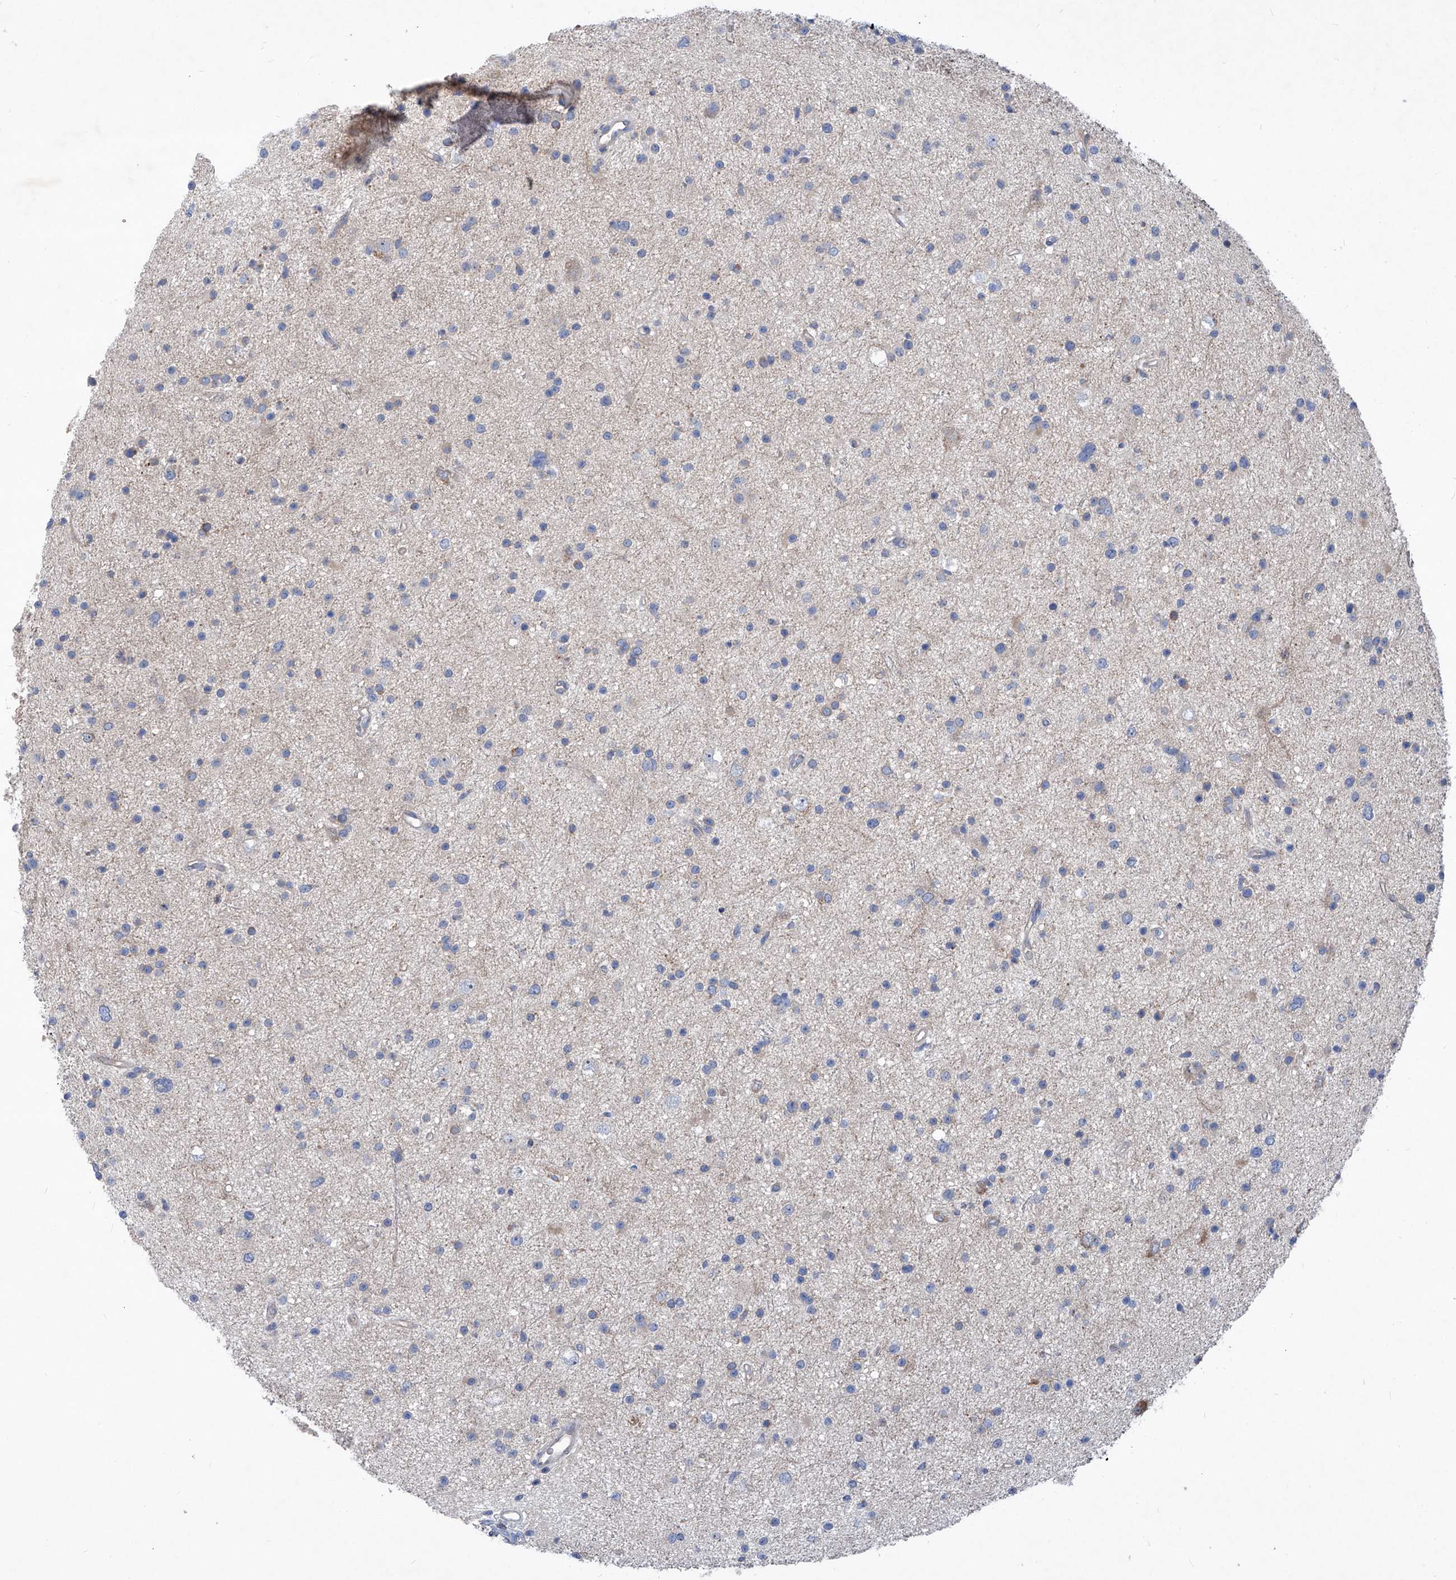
{"staining": {"intensity": "negative", "quantity": "none", "location": "none"}, "tissue": "glioma", "cell_type": "Tumor cells", "image_type": "cancer", "snomed": [{"axis": "morphology", "description": "Glioma, malignant, Low grade"}, {"axis": "topography", "description": "Cerebral cortex"}], "caption": "DAB (3,3'-diaminobenzidine) immunohistochemical staining of glioma shows no significant staining in tumor cells.", "gene": "EPHA8", "patient": {"sex": "female", "age": 39}}